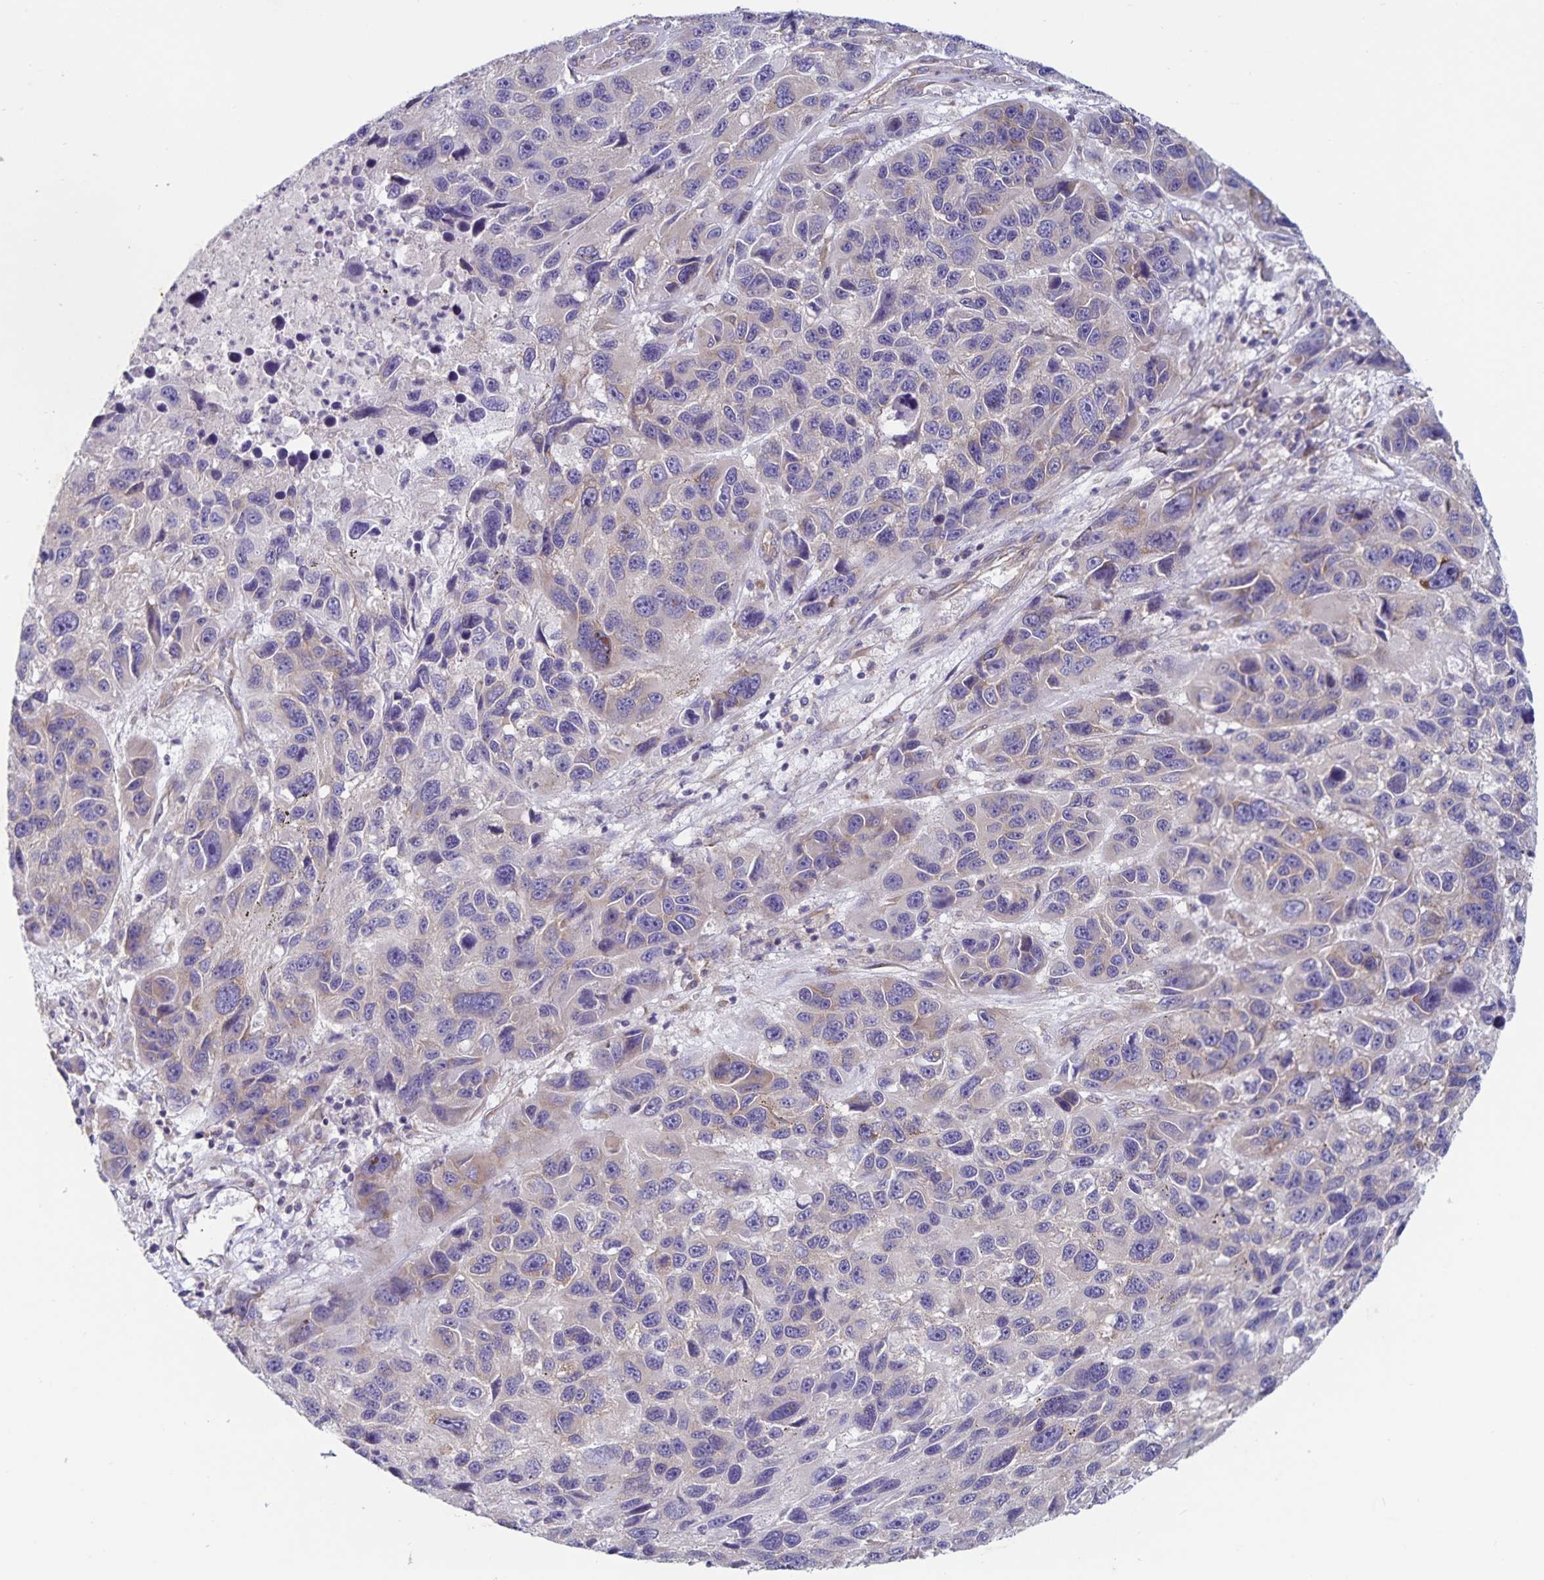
{"staining": {"intensity": "weak", "quantity": "<25%", "location": "cytoplasmic/membranous"}, "tissue": "melanoma", "cell_type": "Tumor cells", "image_type": "cancer", "snomed": [{"axis": "morphology", "description": "Malignant melanoma, NOS"}, {"axis": "topography", "description": "Skin"}], "caption": "DAB (3,3'-diaminobenzidine) immunohistochemical staining of human melanoma shows no significant positivity in tumor cells.", "gene": "FAM120A", "patient": {"sex": "male", "age": 53}}